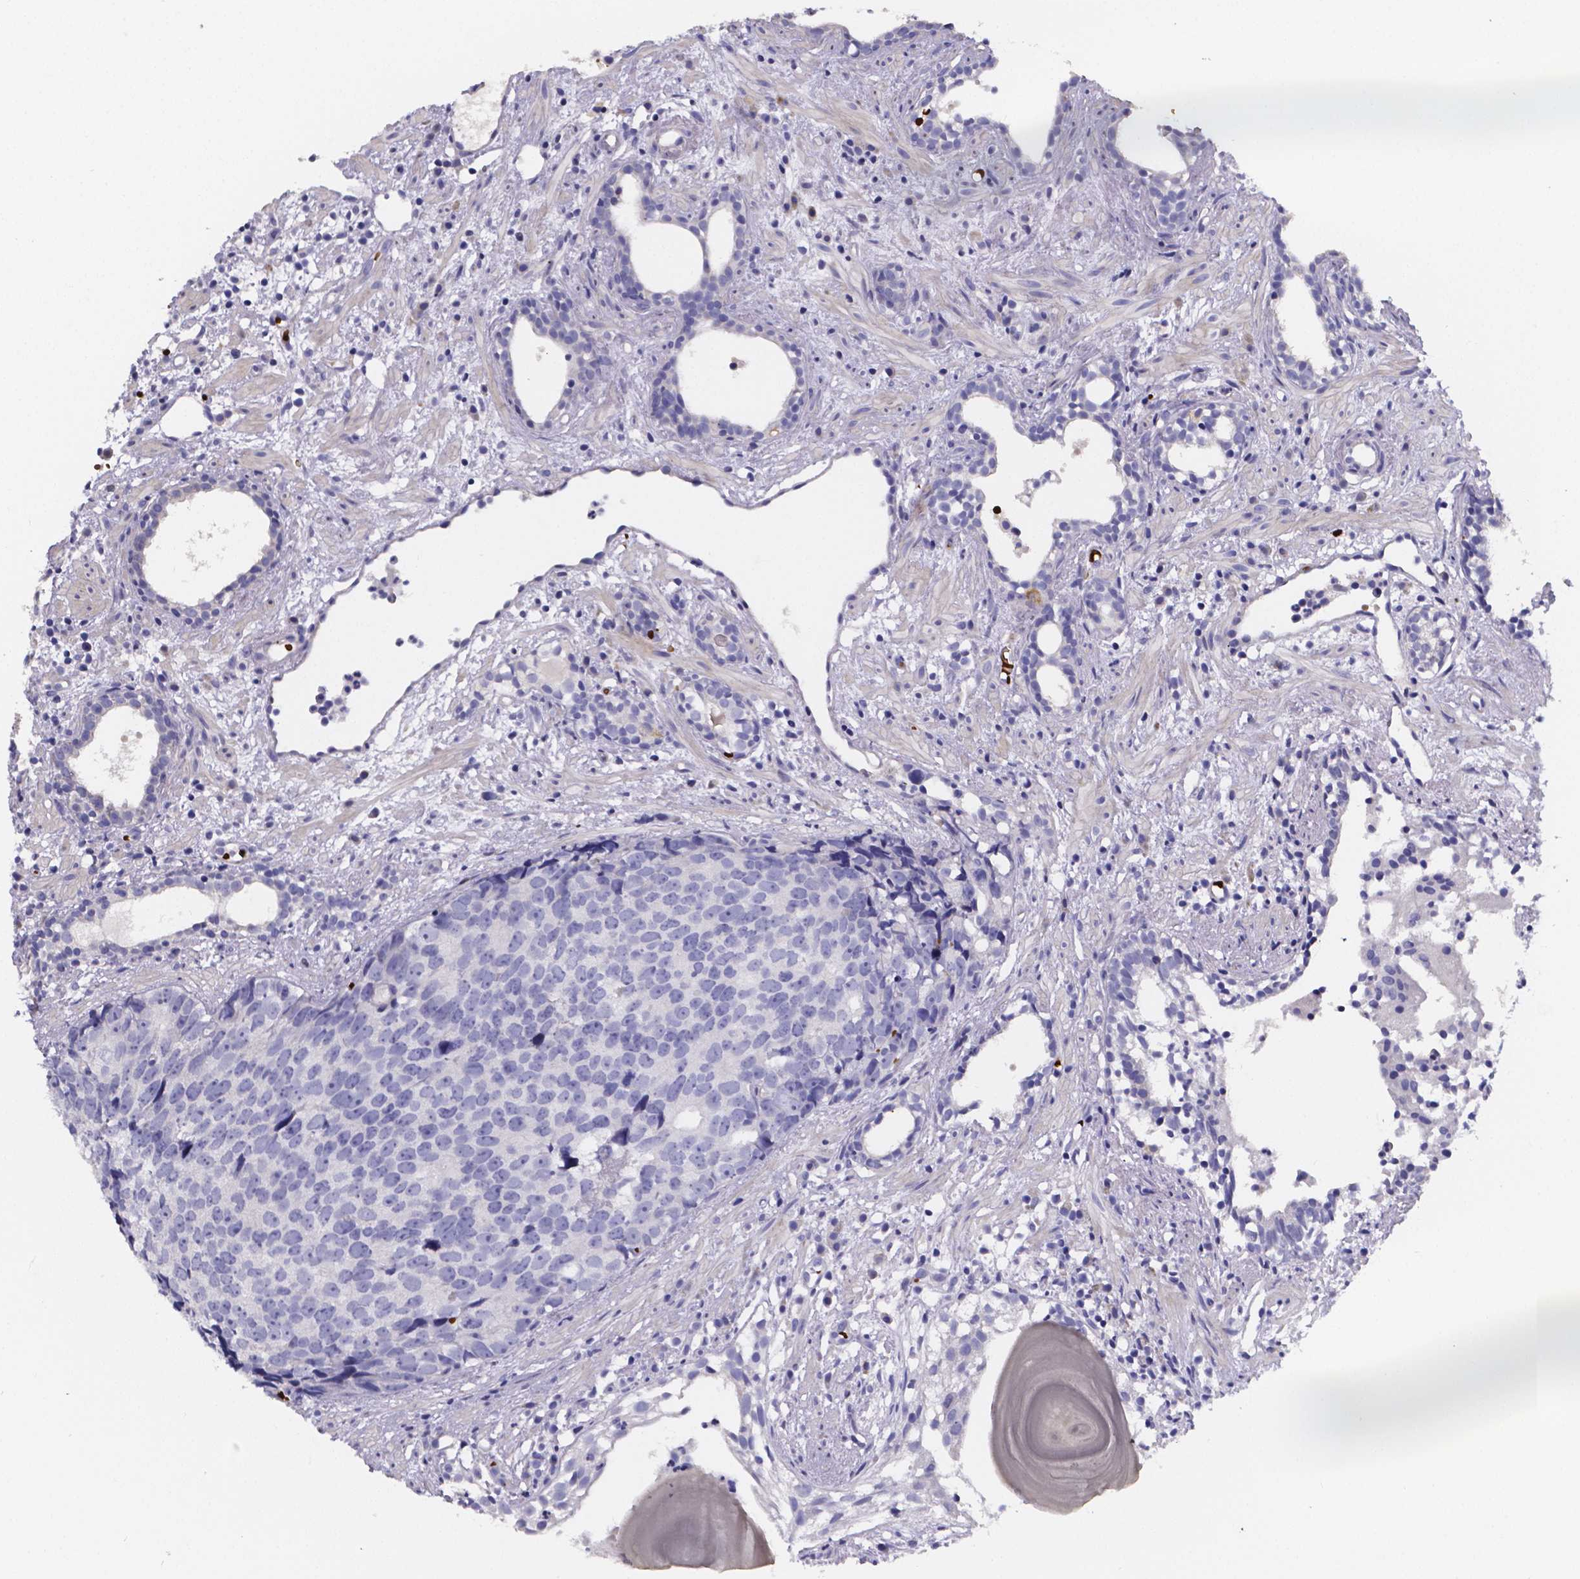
{"staining": {"intensity": "negative", "quantity": "none", "location": "none"}, "tissue": "prostate cancer", "cell_type": "Tumor cells", "image_type": "cancer", "snomed": [{"axis": "morphology", "description": "Adenocarcinoma, High grade"}, {"axis": "topography", "description": "Prostate"}], "caption": "Prostate cancer was stained to show a protein in brown. There is no significant staining in tumor cells.", "gene": "GABRA3", "patient": {"sex": "male", "age": 83}}